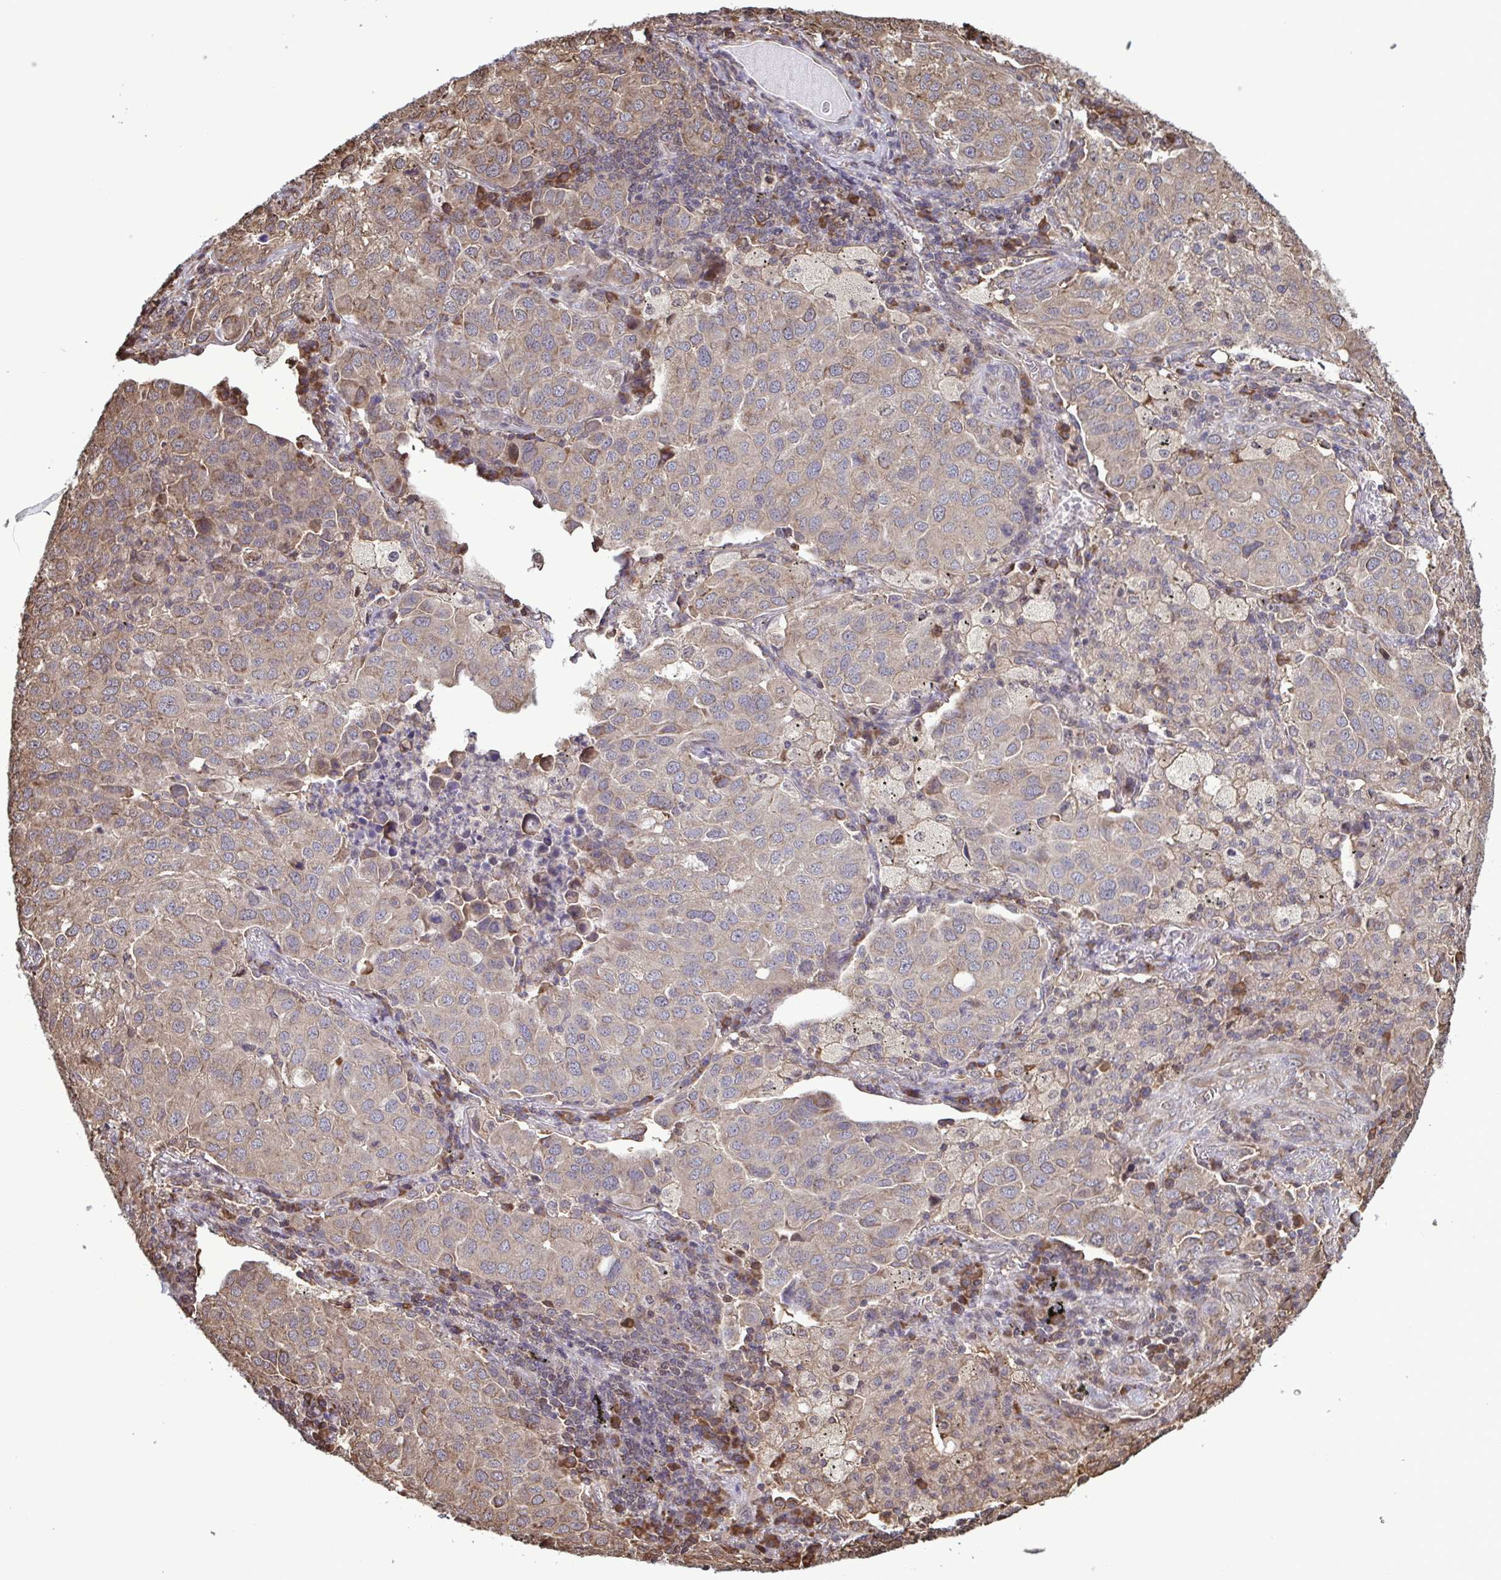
{"staining": {"intensity": "weak", "quantity": ">75%", "location": "cytoplasmic/membranous"}, "tissue": "lung cancer", "cell_type": "Tumor cells", "image_type": "cancer", "snomed": [{"axis": "morphology", "description": "Adenocarcinoma, NOS"}, {"axis": "morphology", "description": "Adenocarcinoma, metastatic, NOS"}, {"axis": "topography", "description": "Lymph node"}, {"axis": "topography", "description": "Lung"}], "caption": "An IHC micrograph of tumor tissue is shown. Protein staining in brown highlights weak cytoplasmic/membranous positivity in lung cancer within tumor cells. (brown staining indicates protein expression, while blue staining denotes nuclei).", "gene": "SEC63", "patient": {"sex": "female", "age": 65}}